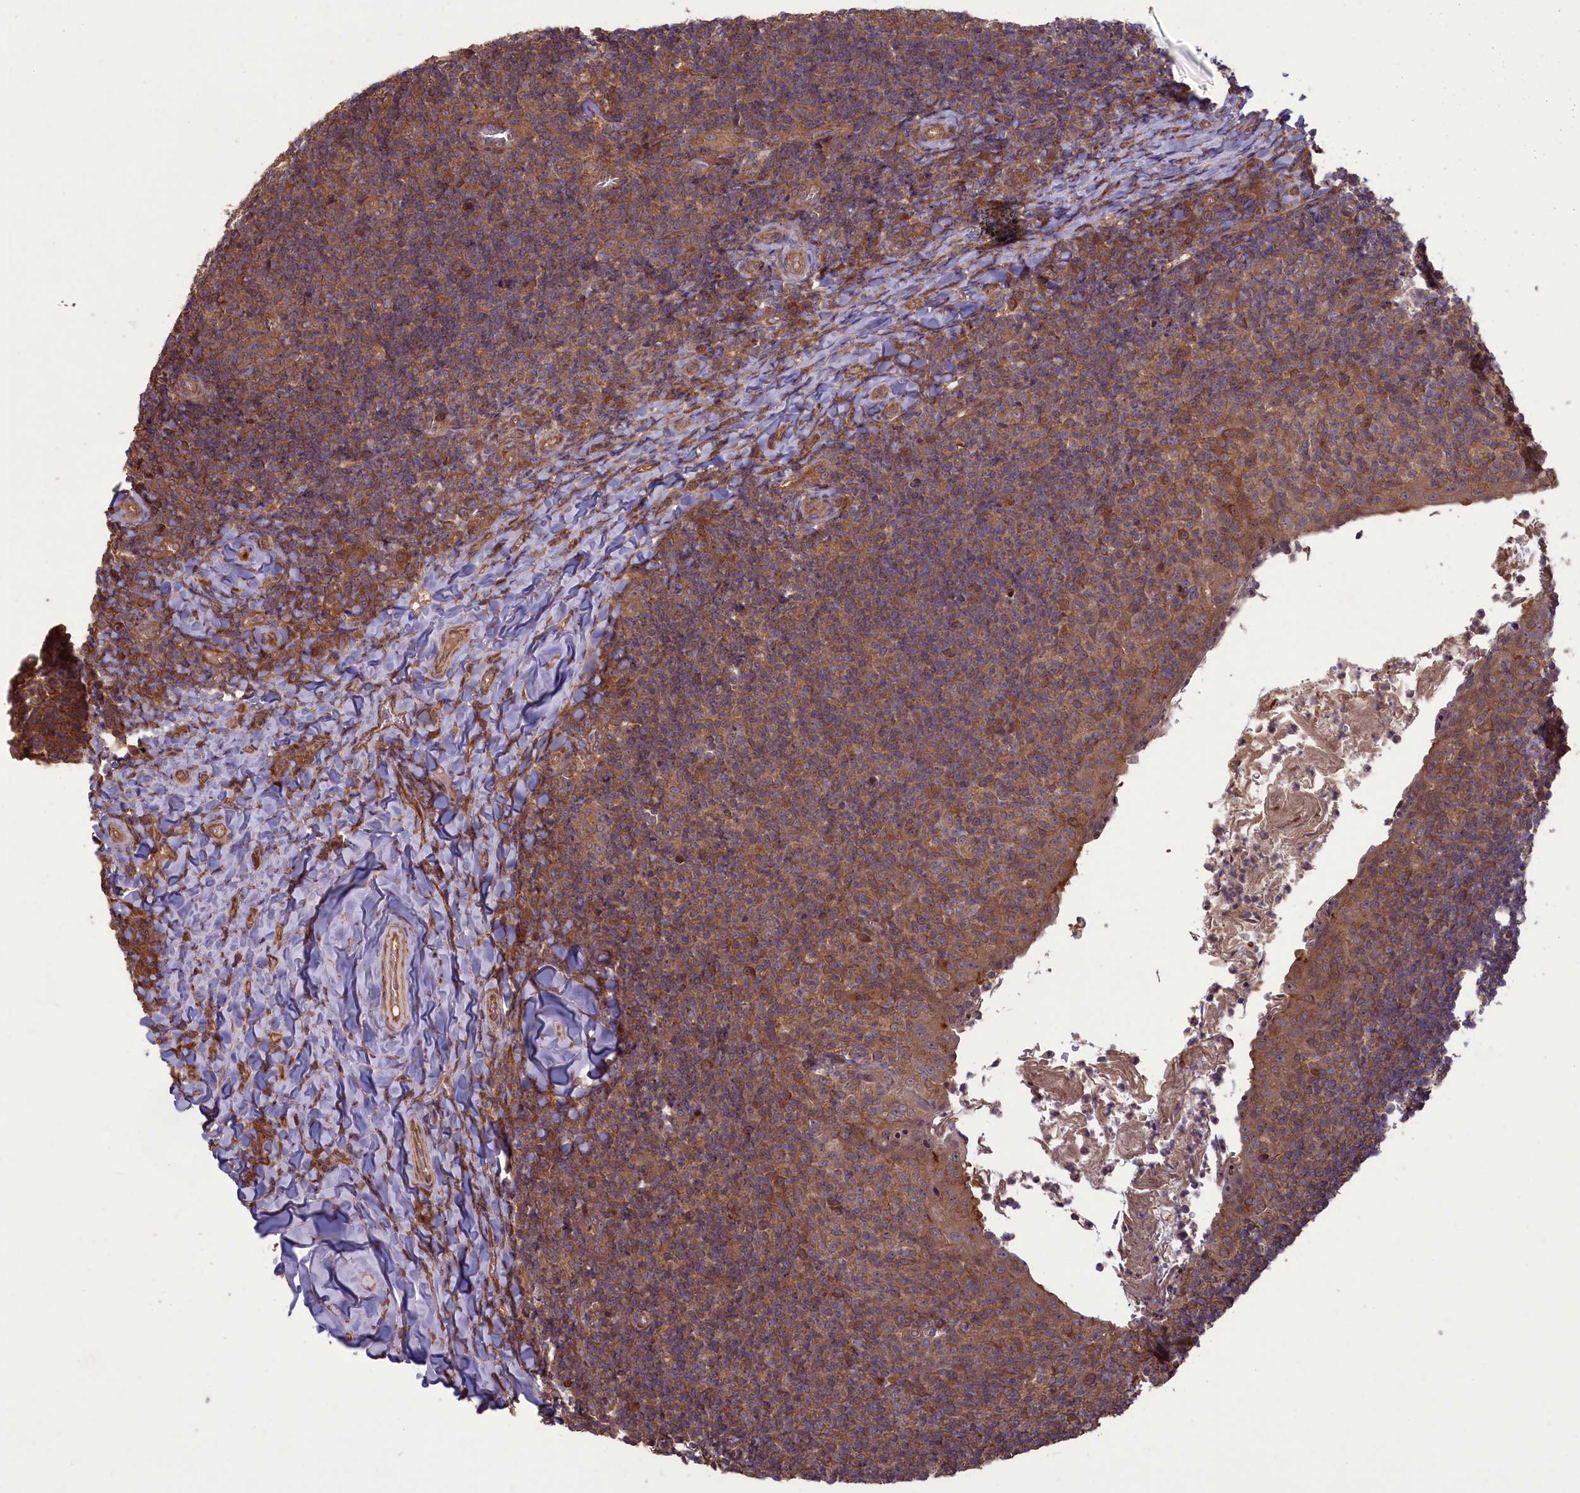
{"staining": {"intensity": "moderate", "quantity": ">75%", "location": "cytoplasmic/membranous"}, "tissue": "tonsil", "cell_type": "Germinal center cells", "image_type": "normal", "snomed": [{"axis": "morphology", "description": "Normal tissue, NOS"}, {"axis": "topography", "description": "Tonsil"}], "caption": "Benign tonsil reveals moderate cytoplasmic/membranous positivity in about >75% of germinal center cells (DAB = brown stain, brightfield microscopy at high magnification)..", "gene": "CIAO2B", "patient": {"sex": "female", "age": 10}}